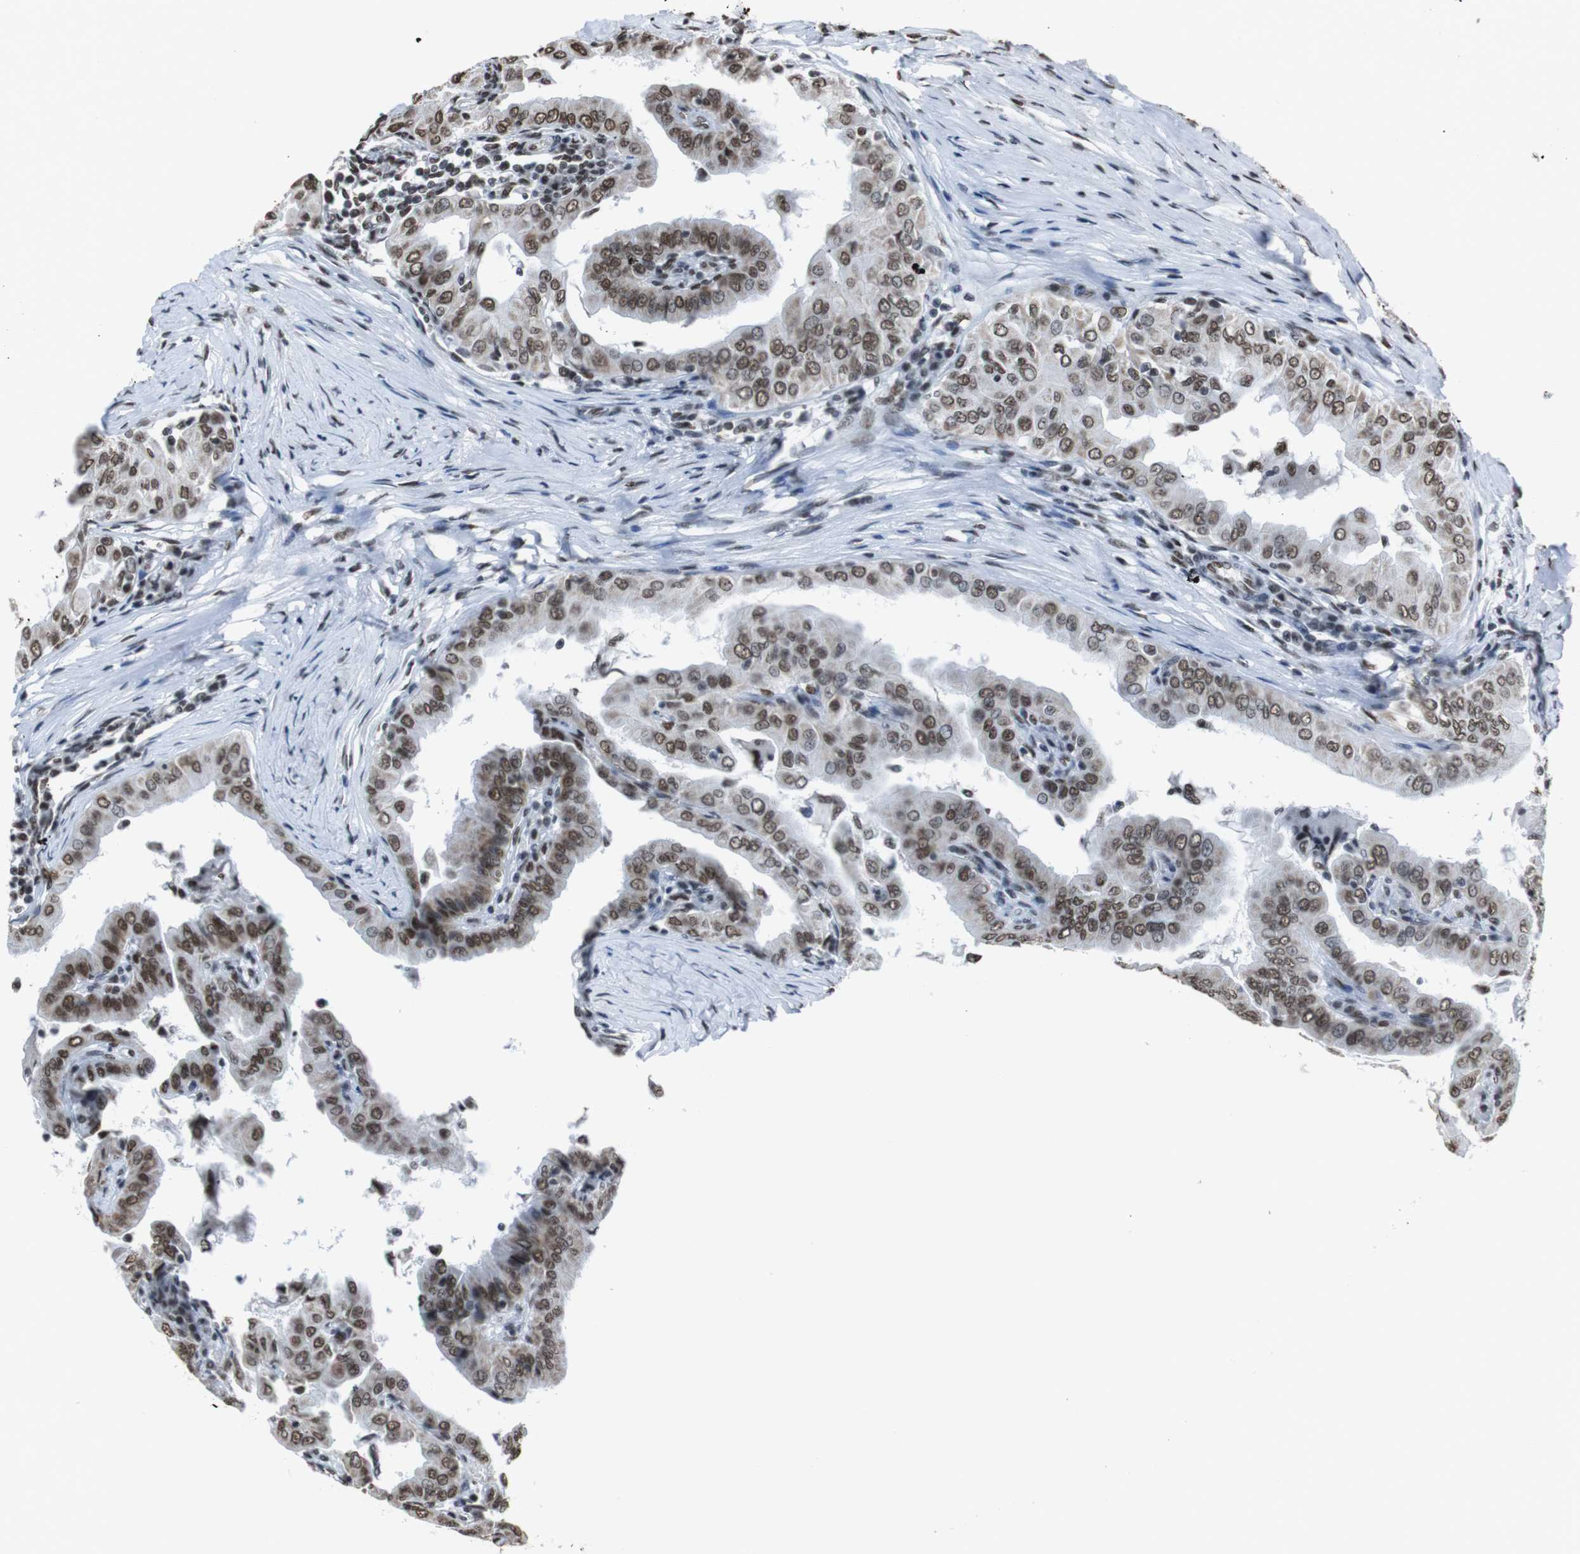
{"staining": {"intensity": "moderate", "quantity": ">75%", "location": "nuclear"}, "tissue": "thyroid cancer", "cell_type": "Tumor cells", "image_type": "cancer", "snomed": [{"axis": "morphology", "description": "Papillary adenocarcinoma, NOS"}, {"axis": "topography", "description": "Thyroid gland"}], "caption": "Immunohistochemistry (IHC) (DAB (3,3'-diaminobenzidine)) staining of thyroid cancer demonstrates moderate nuclear protein staining in about >75% of tumor cells. The protein is stained brown, and the nuclei are stained in blue (DAB IHC with brightfield microscopy, high magnification).", "gene": "ROMO1", "patient": {"sex": "male", "age": 33}}